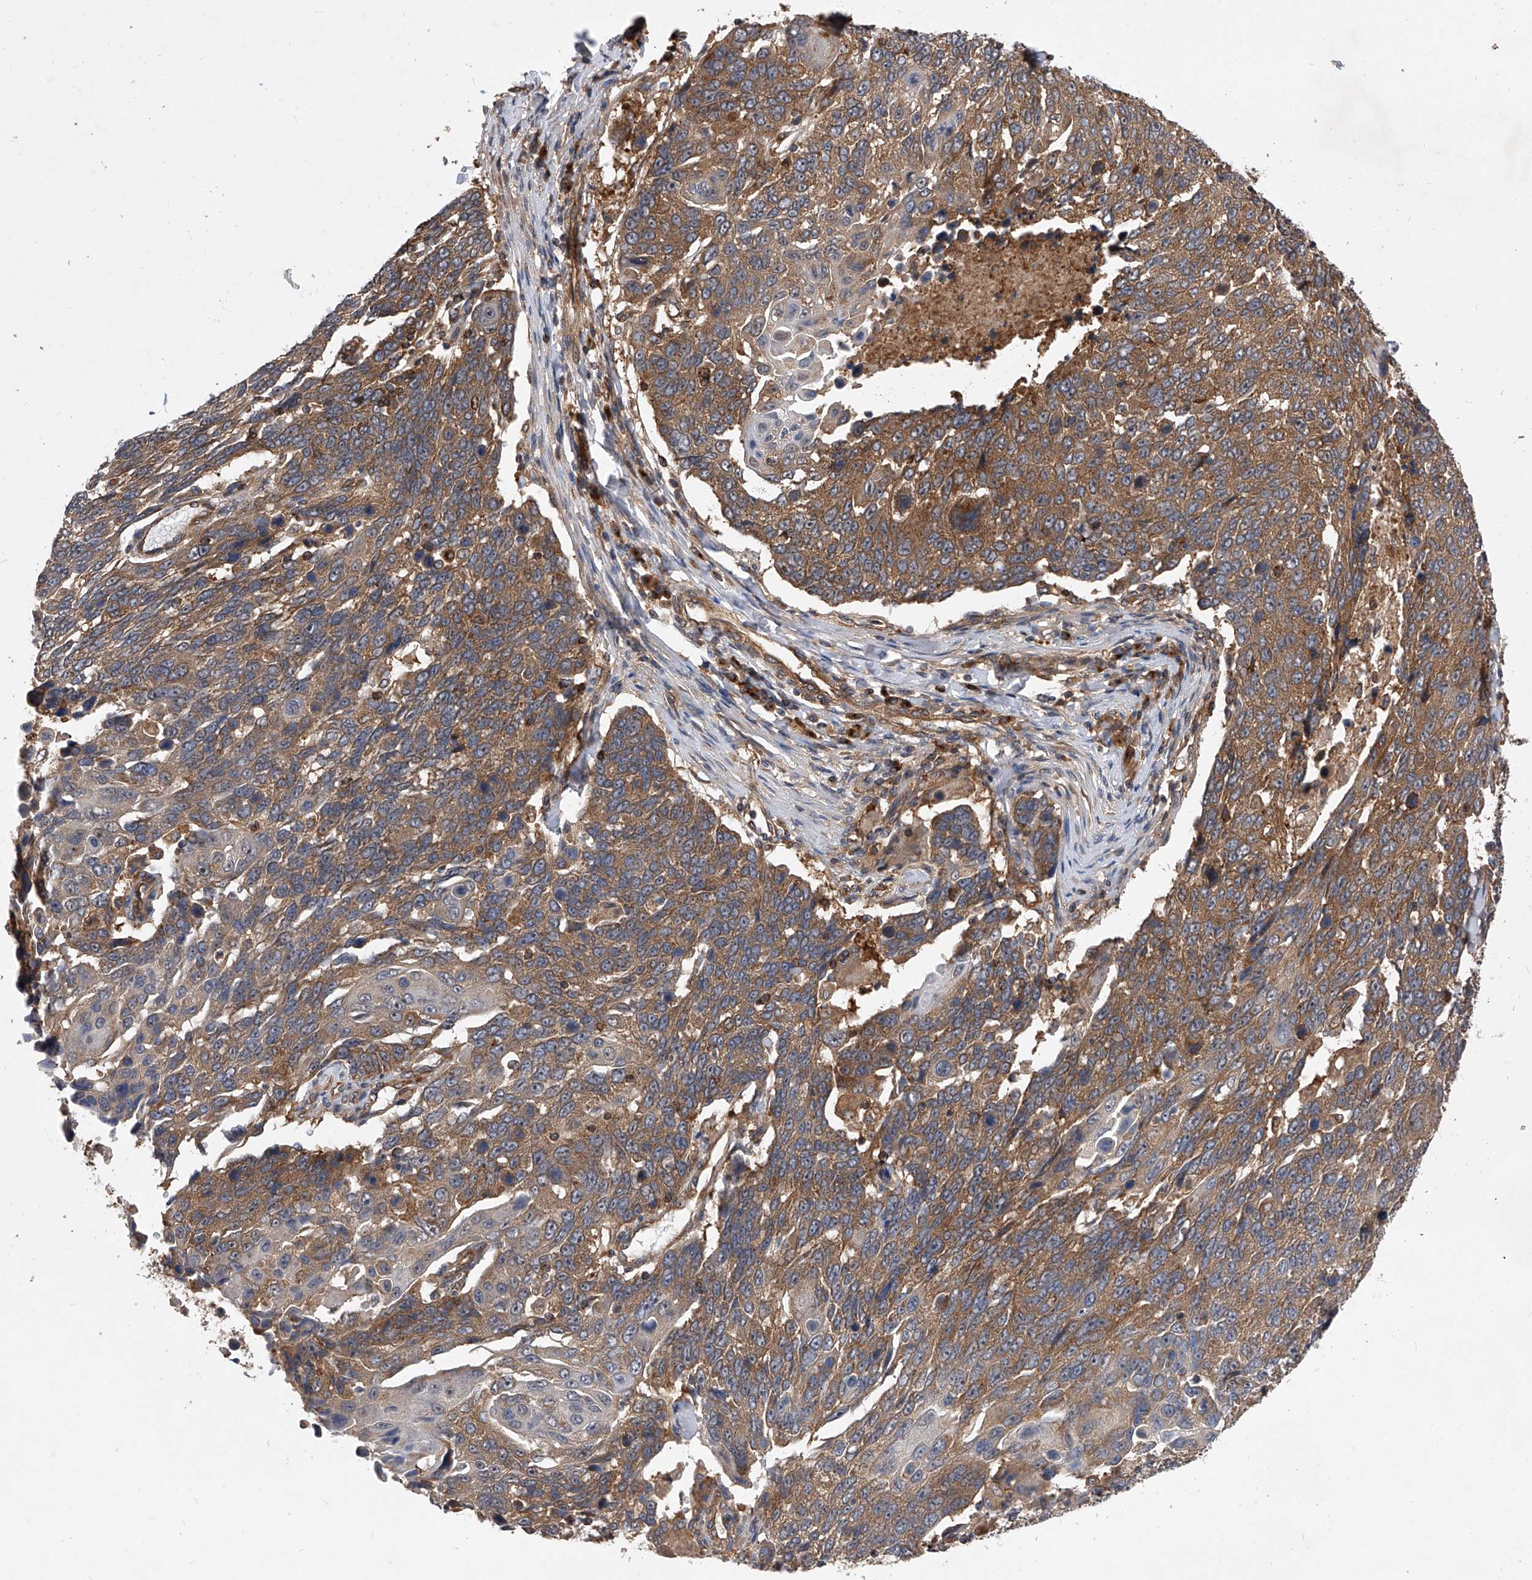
{"staining": {"intensity": "moderate", "quantity": ">75%", "location": "cytoplasmic/membranous"}, "tissue": "lung cancer", "cell_type": "Tumor cells", "image_type": "cancer", "snomed": [{"axis": "morphology", "description": "Squamous cell carcinoma, NOS"}, {"axis": "topography", "description": "Lung"}], "caption": "A brown stain labels moderate cytoplasmic/membranous staining of a protein in human lung cancer (squamous cell carcinoma) tumor cells.", "gene": "CFAP410", "patient": {"sex": "male", "age": 66}}